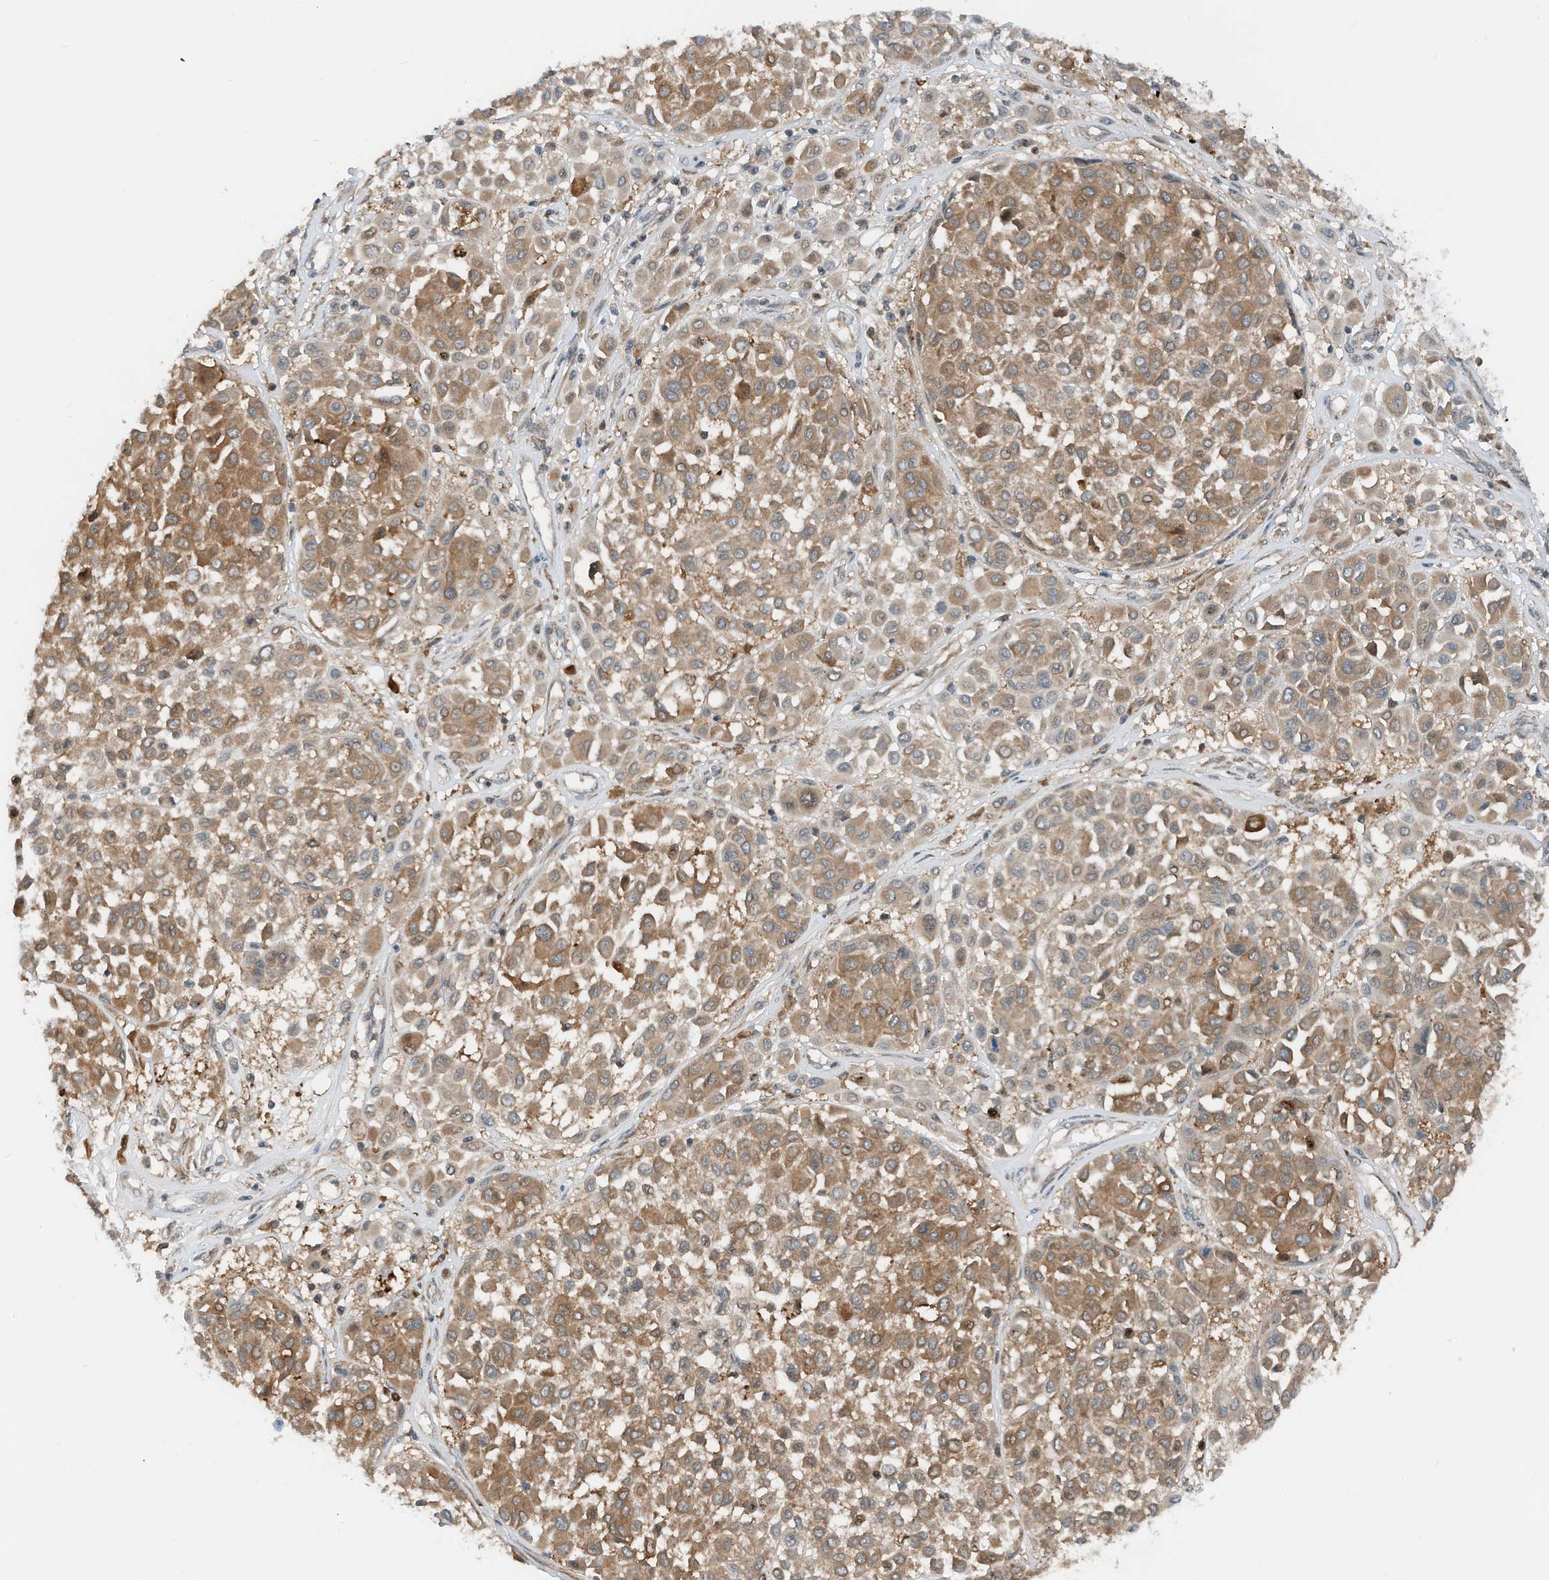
{"staining": {"intensity": "moderate", "quantity": ">75%", "location": "cytoplasmic/membranous"}, "tissue": "melanoma", "cell_type": "Tumor cells", "image_type": "cancer", "snomed": [{"axis": "morphology", "description": "Malignant melanoma, Metastatic site"}, {"axis": "topography", "description": "Soft tissue"}], "caption": "Melanoma stained with a brown dye exhibits moderate cytoplasmic/membranous positive positivity in about >75% of tumor cells.", "gene": "RMND1", "patient": {"sex": "male", "age": 41}}